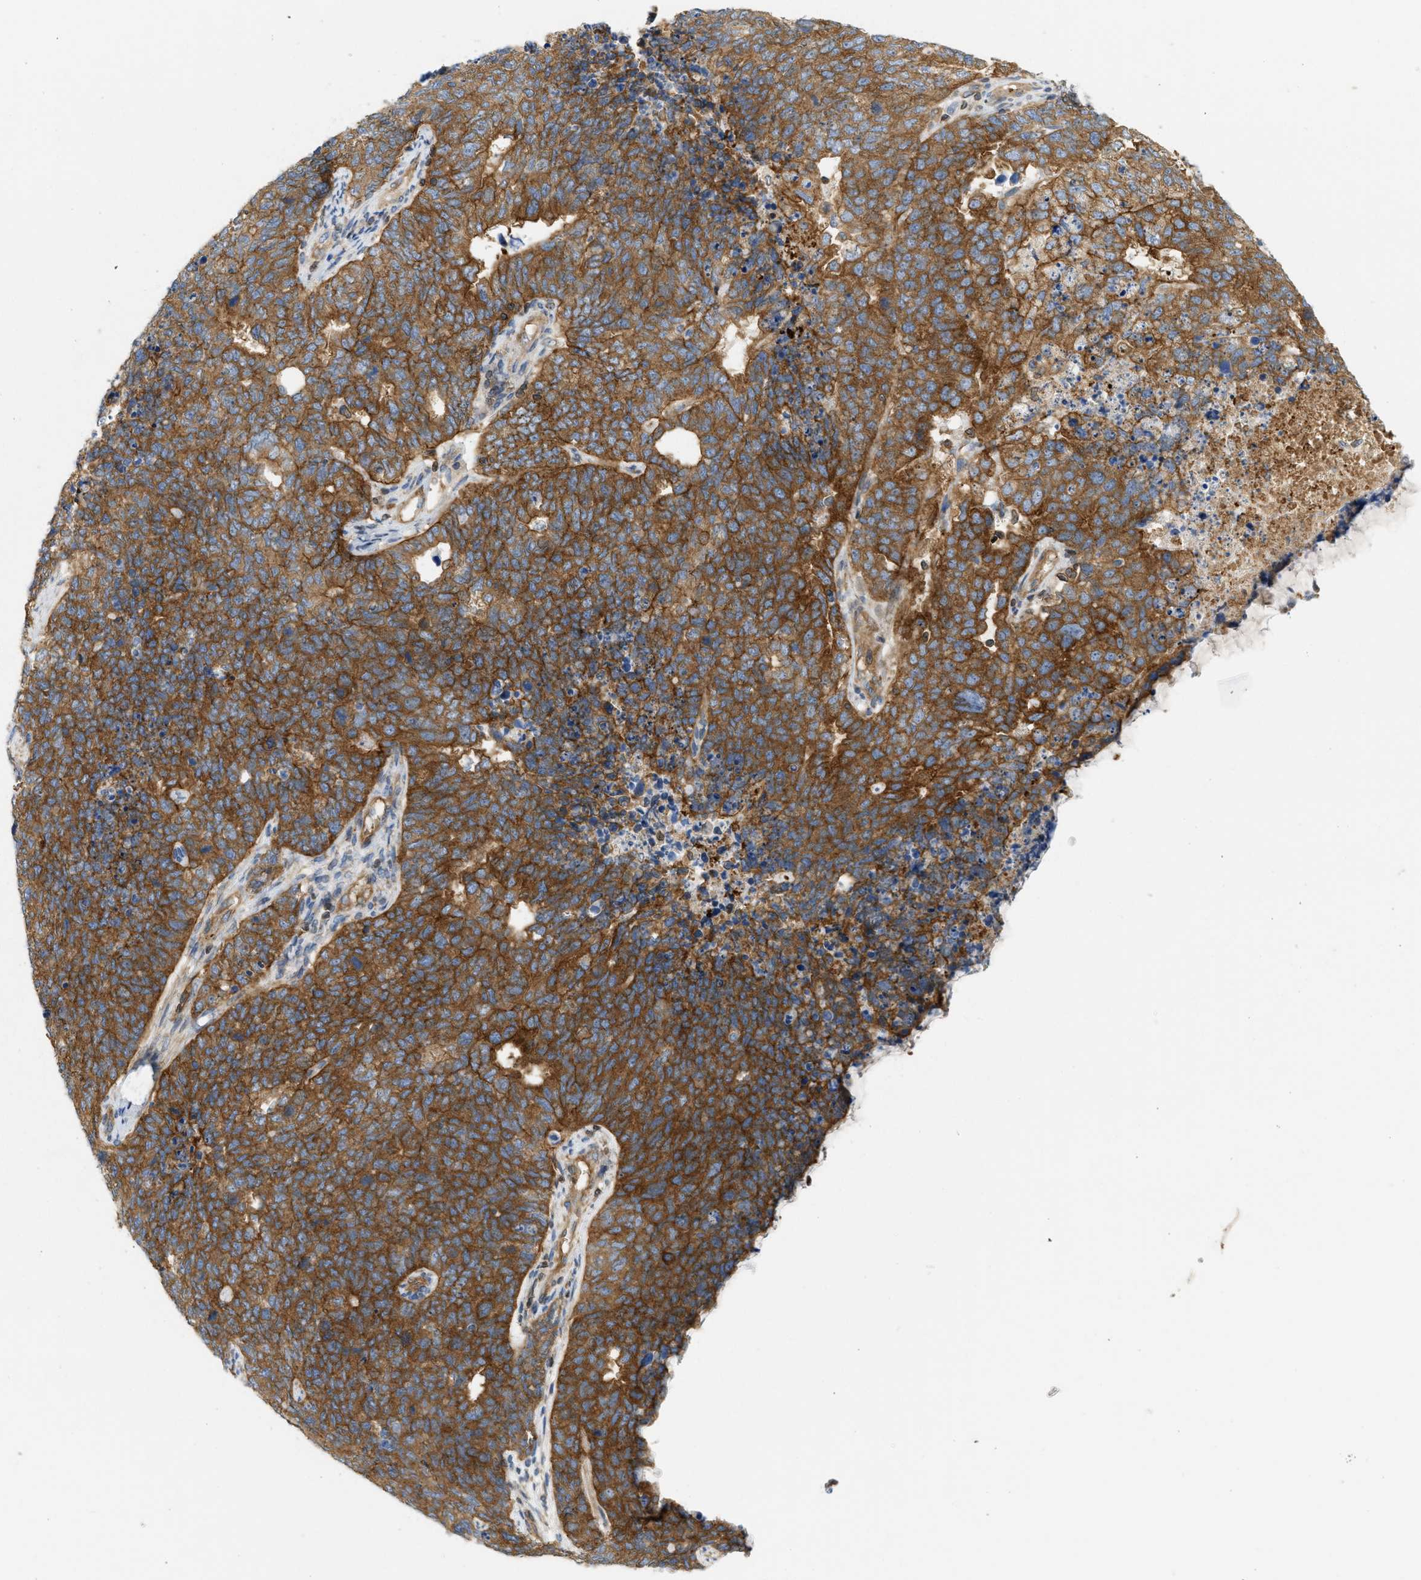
{"staining": {"intensity": "strong", "quantity": ">75%", "location": "cytoplasmic/membranous"}, "tissue": "cervical cancer", "cell_type": "Tumor cells", "image_type": "cancer", "snomed": [{"axis": "morphology", "description": "Squamous cell carcinoma, NOS"}, {"axis": "topography", "description": "Cervix"}], "caption": "This is a histology image of immunohistochemistry (IHC) staining of cervical squamous cell carcinoma, which shows strong positivity in the cytoplasmic/membranous of tumor cells.", "gene": "STRN", "patient": {"sex": "female", "age": 63}}